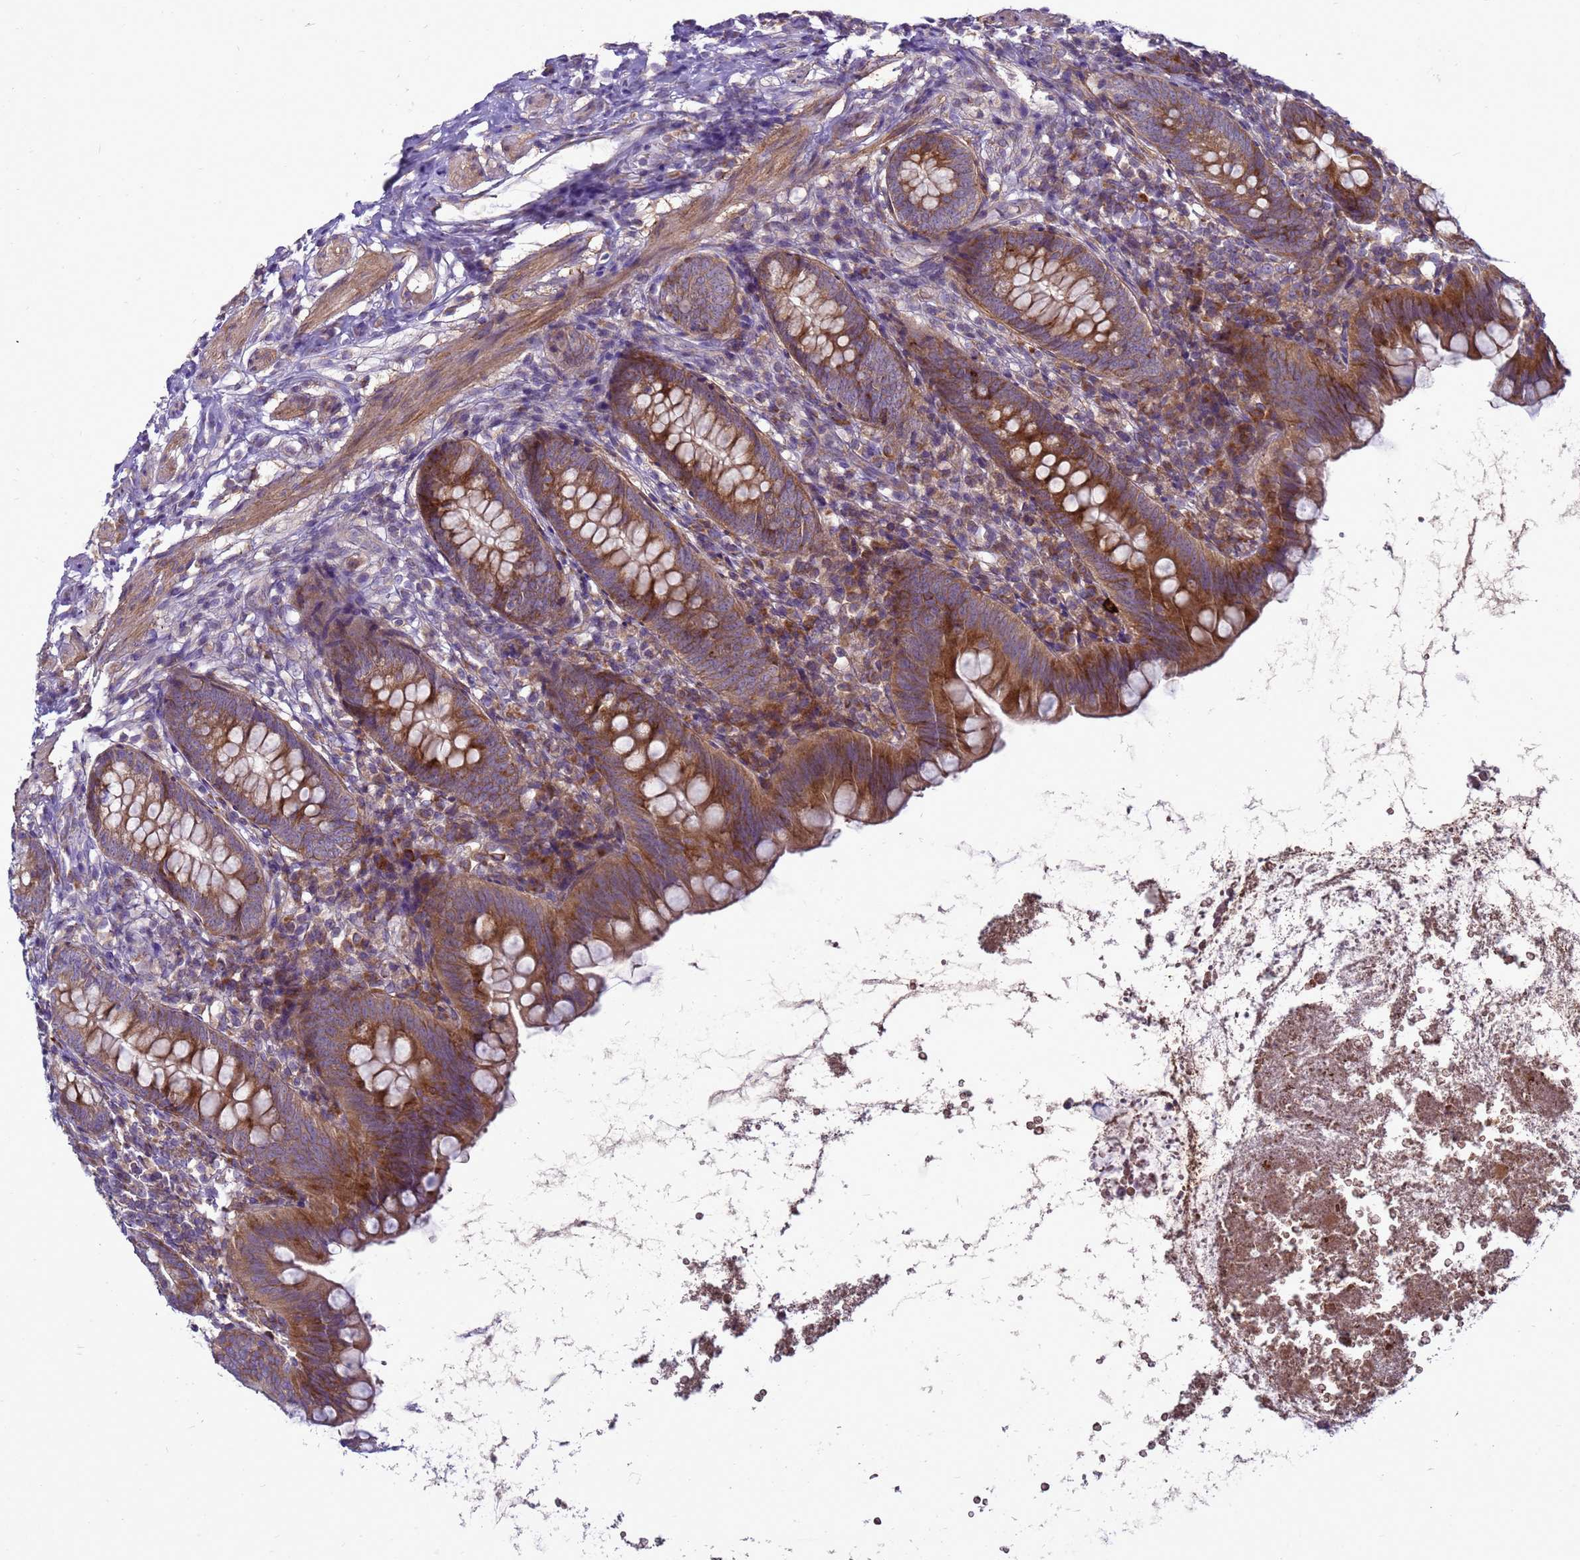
{"staining": {"intensity": "strong", "quantity": ">75%", "location": "cytoplasmic/membranous"}, "tissue": "appendix", "cell_type": "Glandular cells", "image_type": "normal", "snomed": [{"axis": "morphology", "description": "Normal tissue, NOS"}, {"axis": "topography", "description": "Appendix"}], "caption": "Glandular cells display high levels of strong cytoplasmic/membranous expression in approximately >75% of cells in unremarkable human appendix. Ihc stains the protein of interest in brown and the nuclei are stained blue.", "gene": "MON1B", "patient": {"sex": "female", "age": 62}}